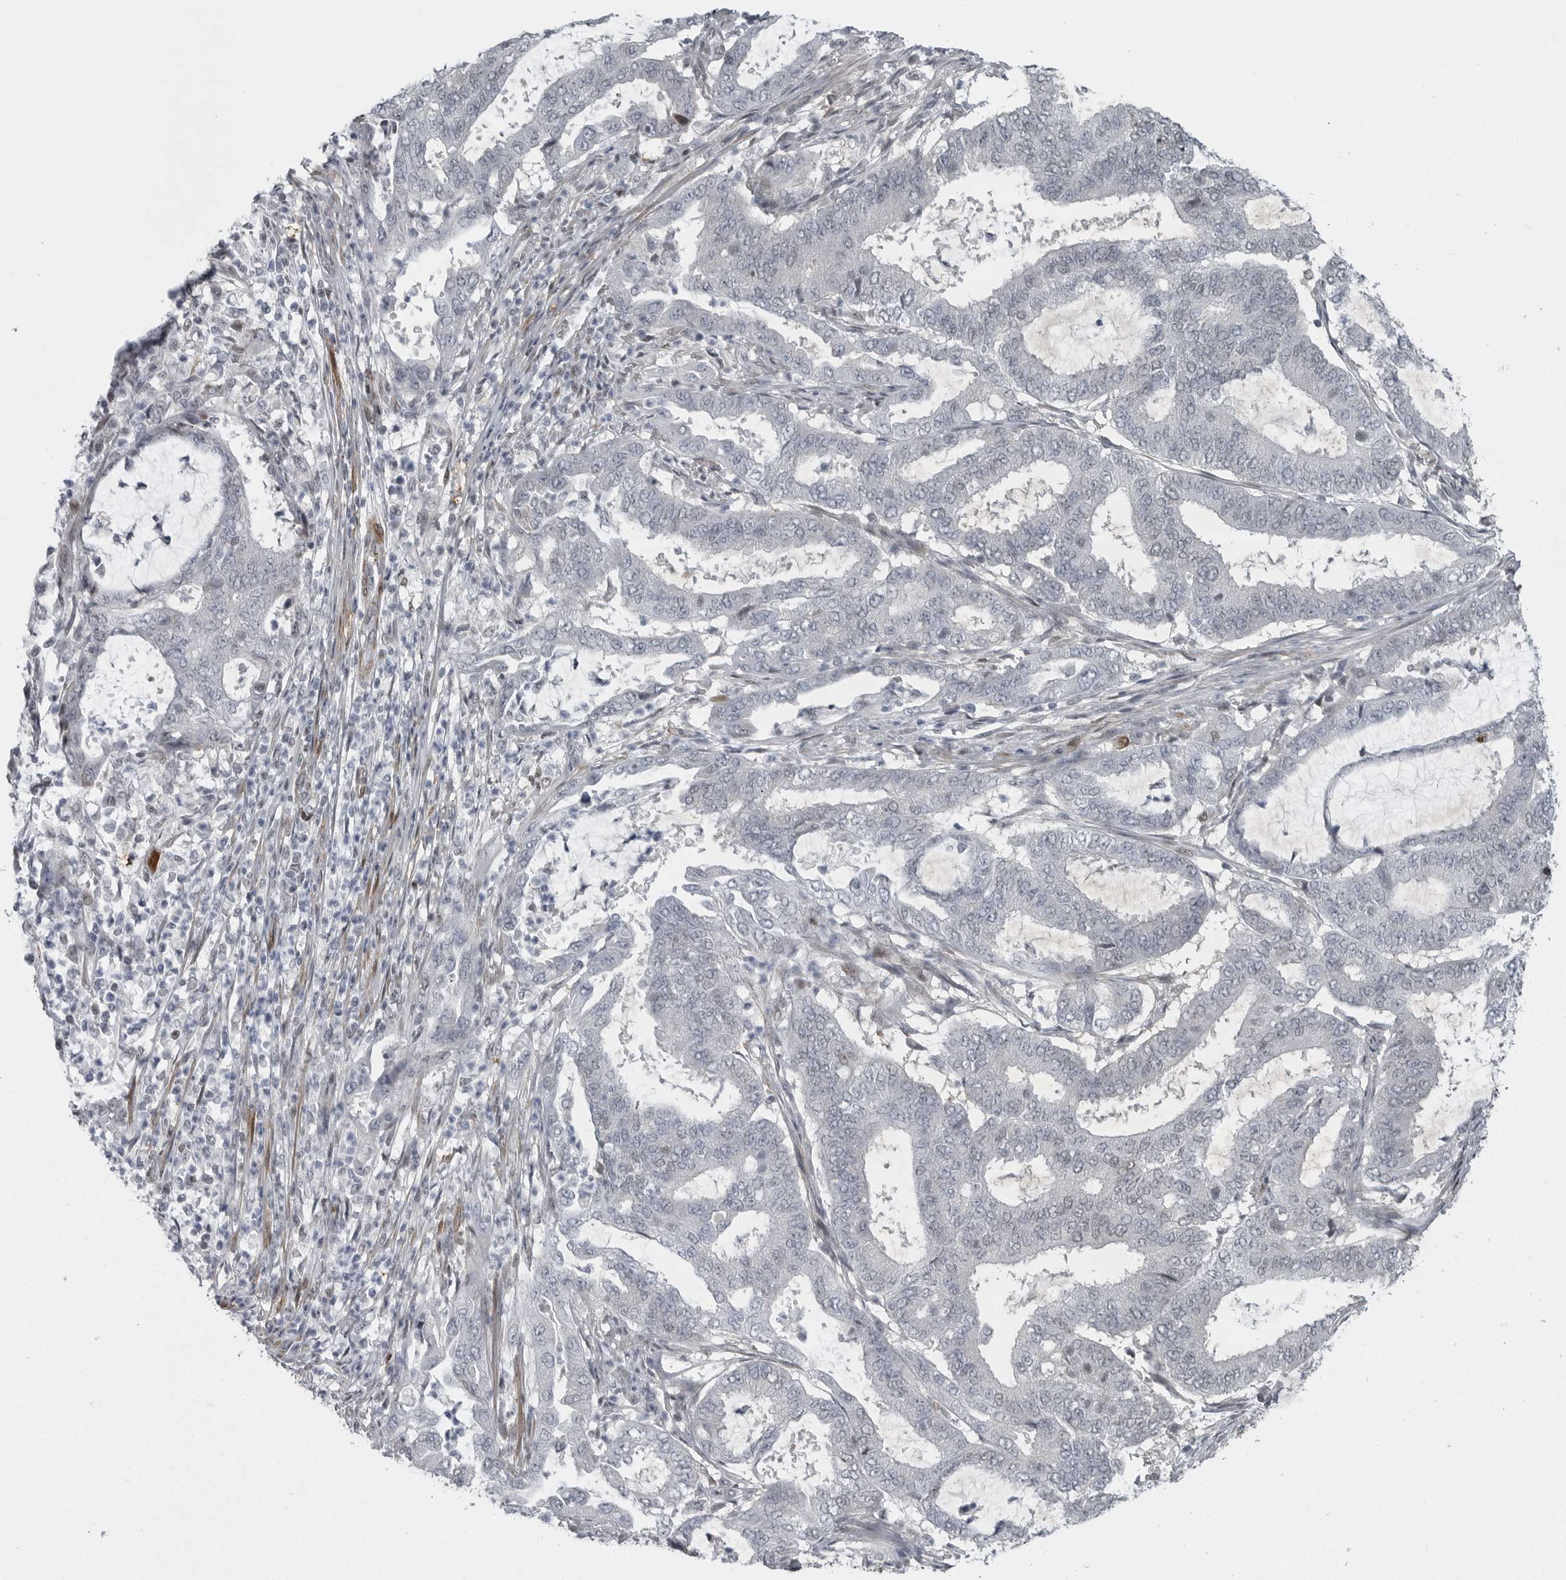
{"staining": {"intensity": "negative", "quantity": "none", "location": "none"}, "tissue": "endometrial cancer", "cell_type": "Tumor cells", "image_type": "cancer", "snomed": [{"axis": "morphology", "description": "Adenocarcinoma, NOS"}, {"axis": "topography", "description": "Endometrium"}], "caption": "This photomicrograph is of endometrial cancer (adenocarcinoma) stained with immunohistochemistry (IHC) to label a protein in brown with the nuclei are counter-stained blue. There is no expression in tumor cells.", "gene": "HMGN3", "patient": {"sex": "female", "age": 51}}